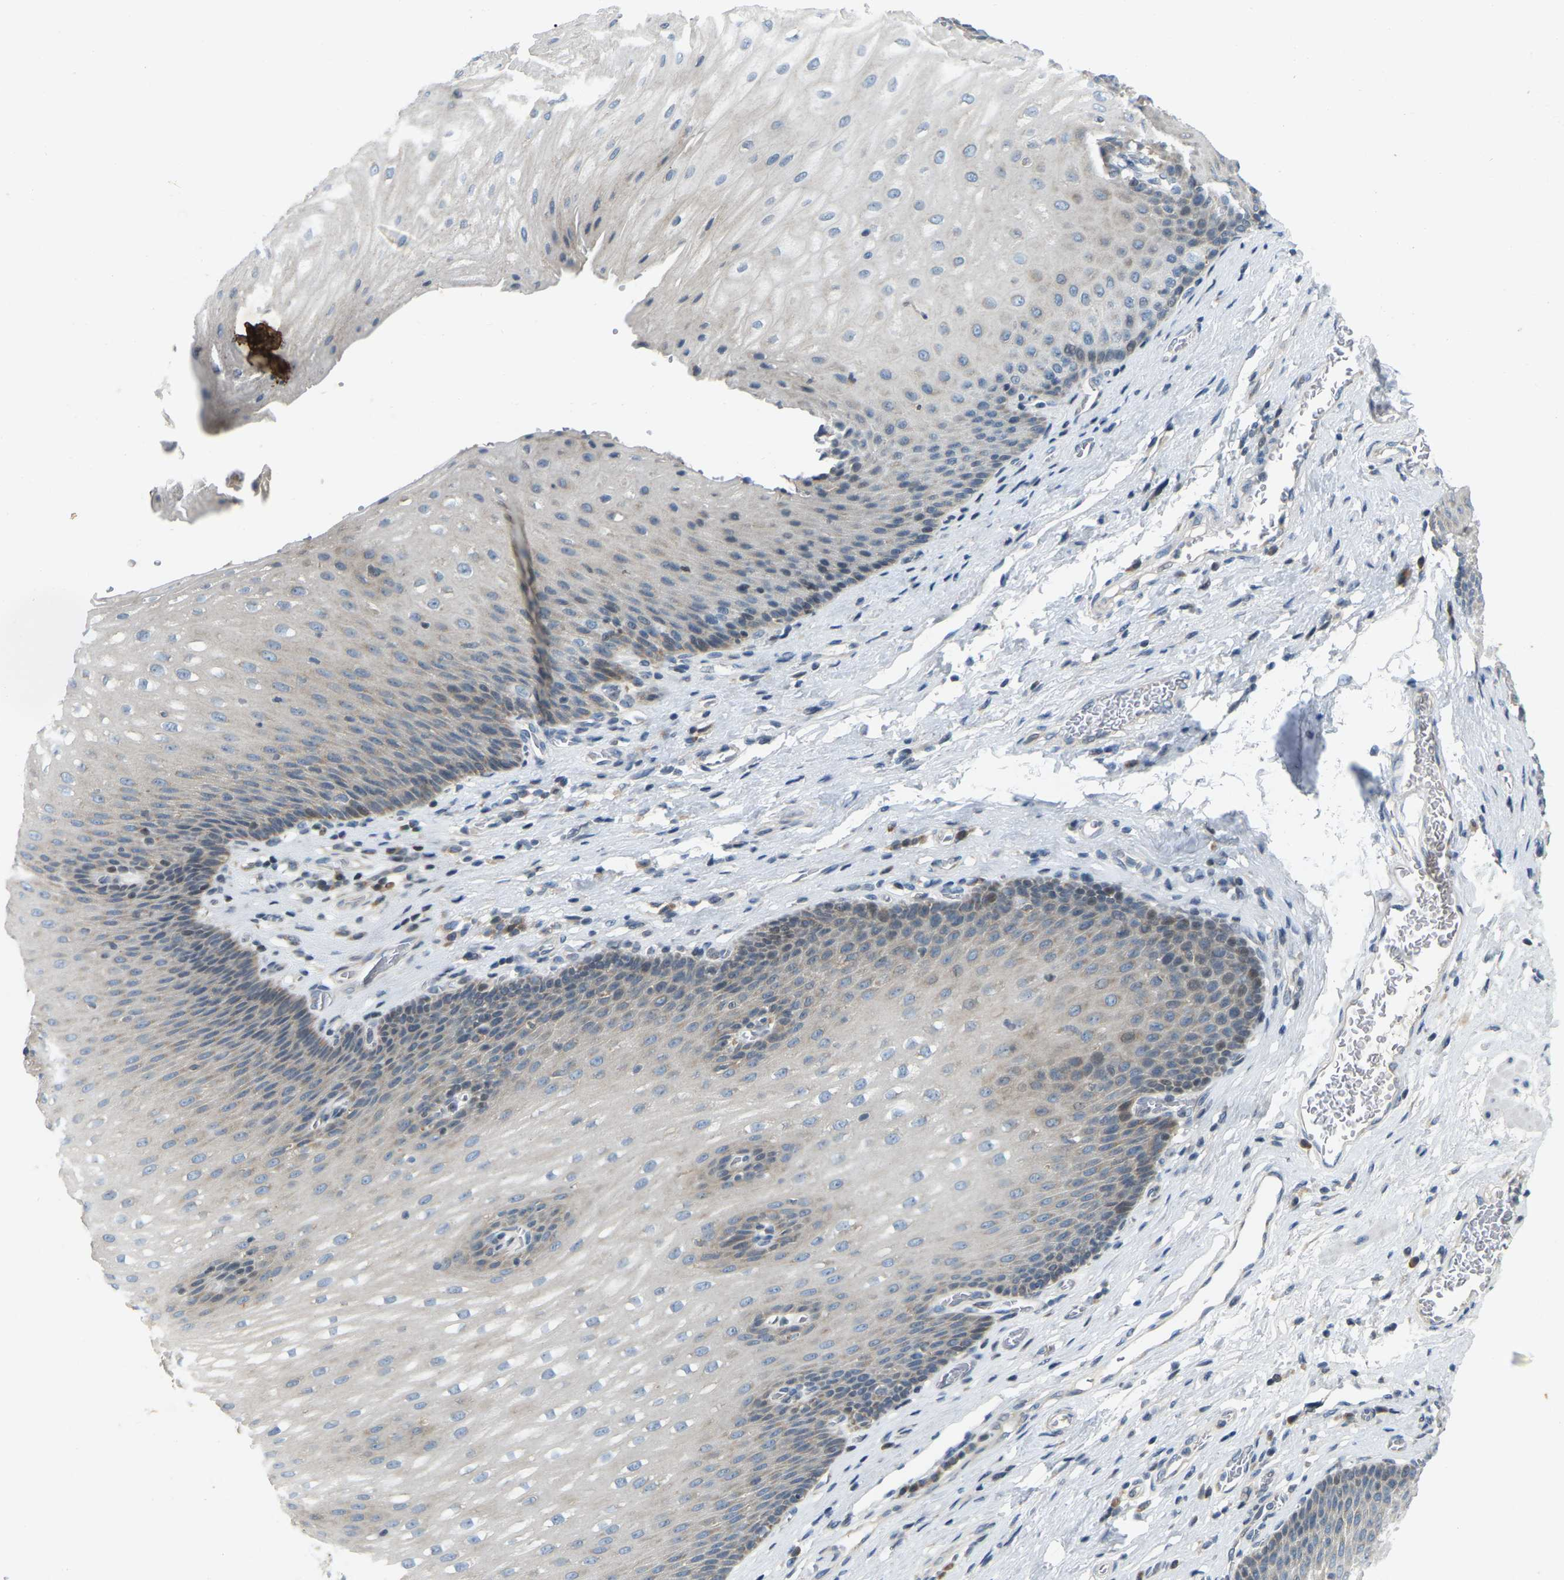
{"staining": {"intensity": "weak", "quantity": "<25%", "location": "cytoplasmic/membranous"}, "tissue": "esophagus", "cell_type": "Squamous epithelial cells", "image_type": "normal", "snomed": [{"axis": "morphology", "description": "Normal tissue, NOS"}, {"axis": "topography", "description": "Esophagus"}], "caption": "Histopathology image shows no protein staining in squamous epithelial cells of benign esophagus. (DAB (3,3'-diaminobenzidine) immunohistochemistry visualized using brightfield microscopy, high magnification).", "gene": "ENSG00000283765", "patient": {"sex": "male", "age": 48}}